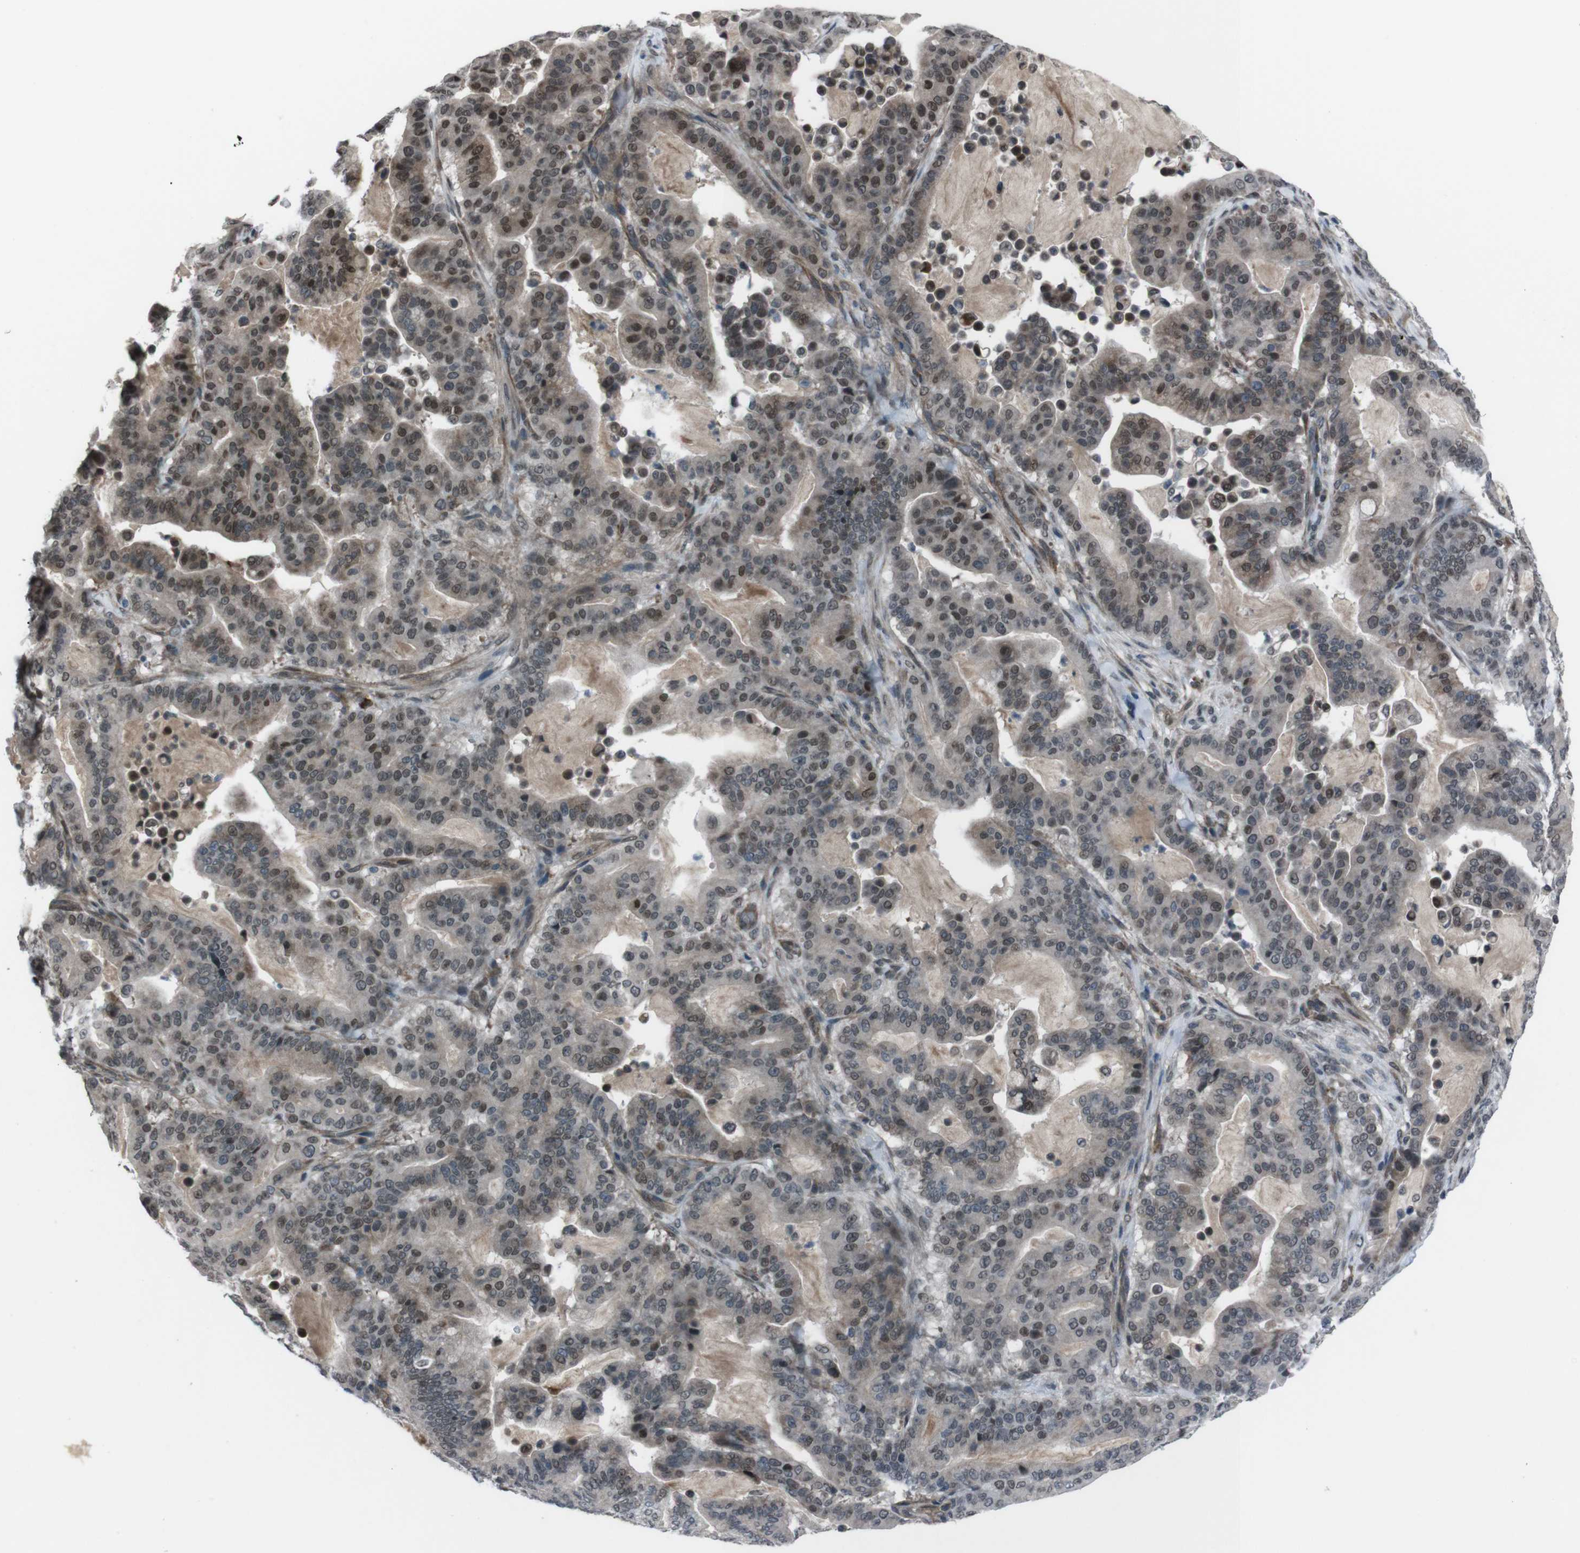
{"staining": {"intensity": "moderate", "quantity": "25%-75%", "location": "nuclear"}, "tissue": "pancreatic cancer", "cell_type": "Tumor cells", "image_type": "cancer", "snomed": [{"axis": "morphology", "description": "Adenocarcinoma, NOS"}, {"axis": "topography", "description": "Pancreas"}], "caption": "Immunohistochemical staining of adenocarcinoma (pancreatic) exhibits moderate nuclear protein expression in about 25%-75% of tumor cells.", "gene": "SS18L1", "patient": {"sex": "male", "age": 63}}